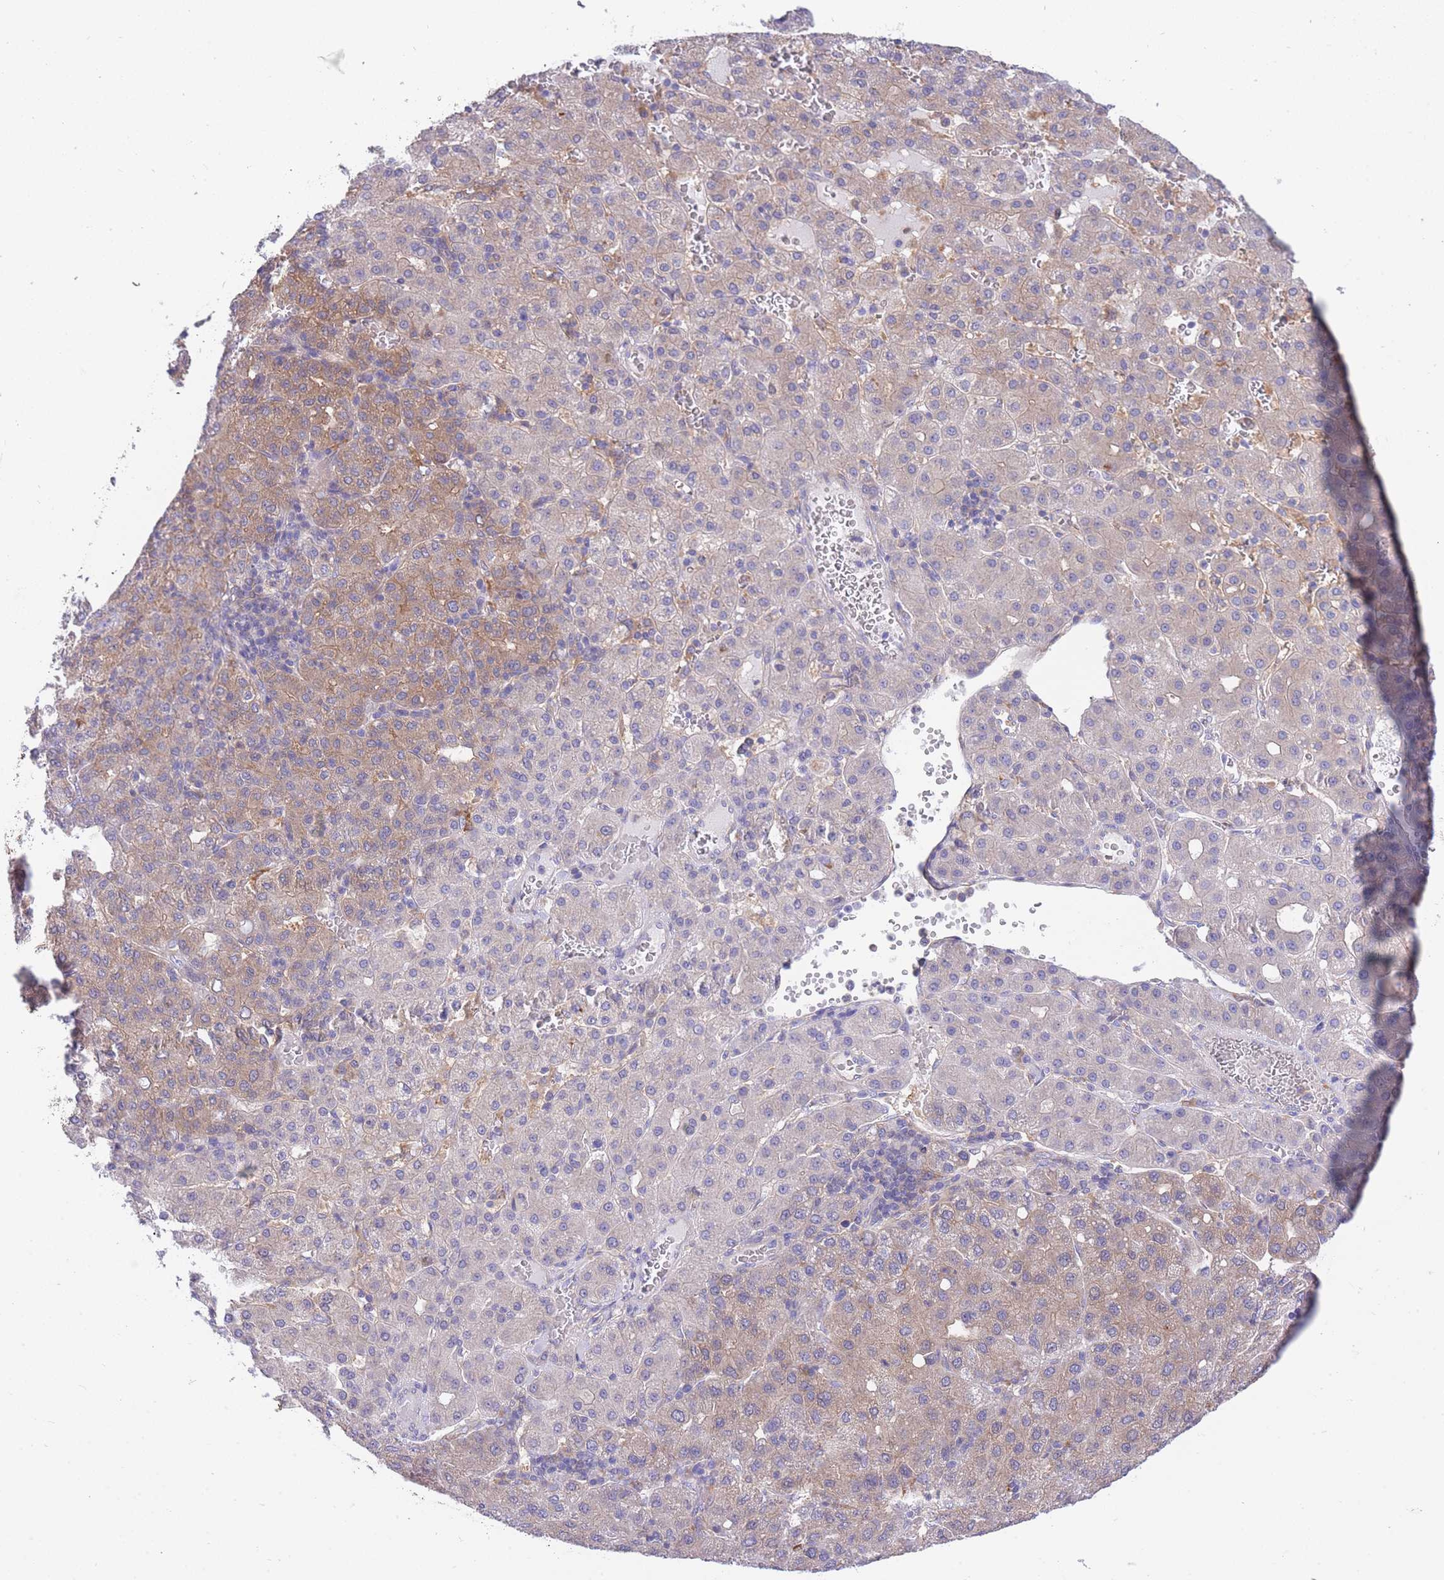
{"staining": {"intensity": "moderate", "quantity": "<25%", "location": "cytoplasmic/membranous"}, "tissue": "liver cancer", "cell_type": "Tumor cells", "image_type": "cancer", "snomed": [{"axis": "morphology", "description": "Carcinoma, Hepatocellular, NOS"}, {"axis": "topography", "description": "Liver"}], "caption": "The photomicrograph demonstrates a brown stain indicating the presence of a protein in the cytoplasmic/membranous of tumor cells in liver cancer (hepatocellular carcinoma).", "gene": "NAMPT", "patient": {"sex": "male", "age": 65}}